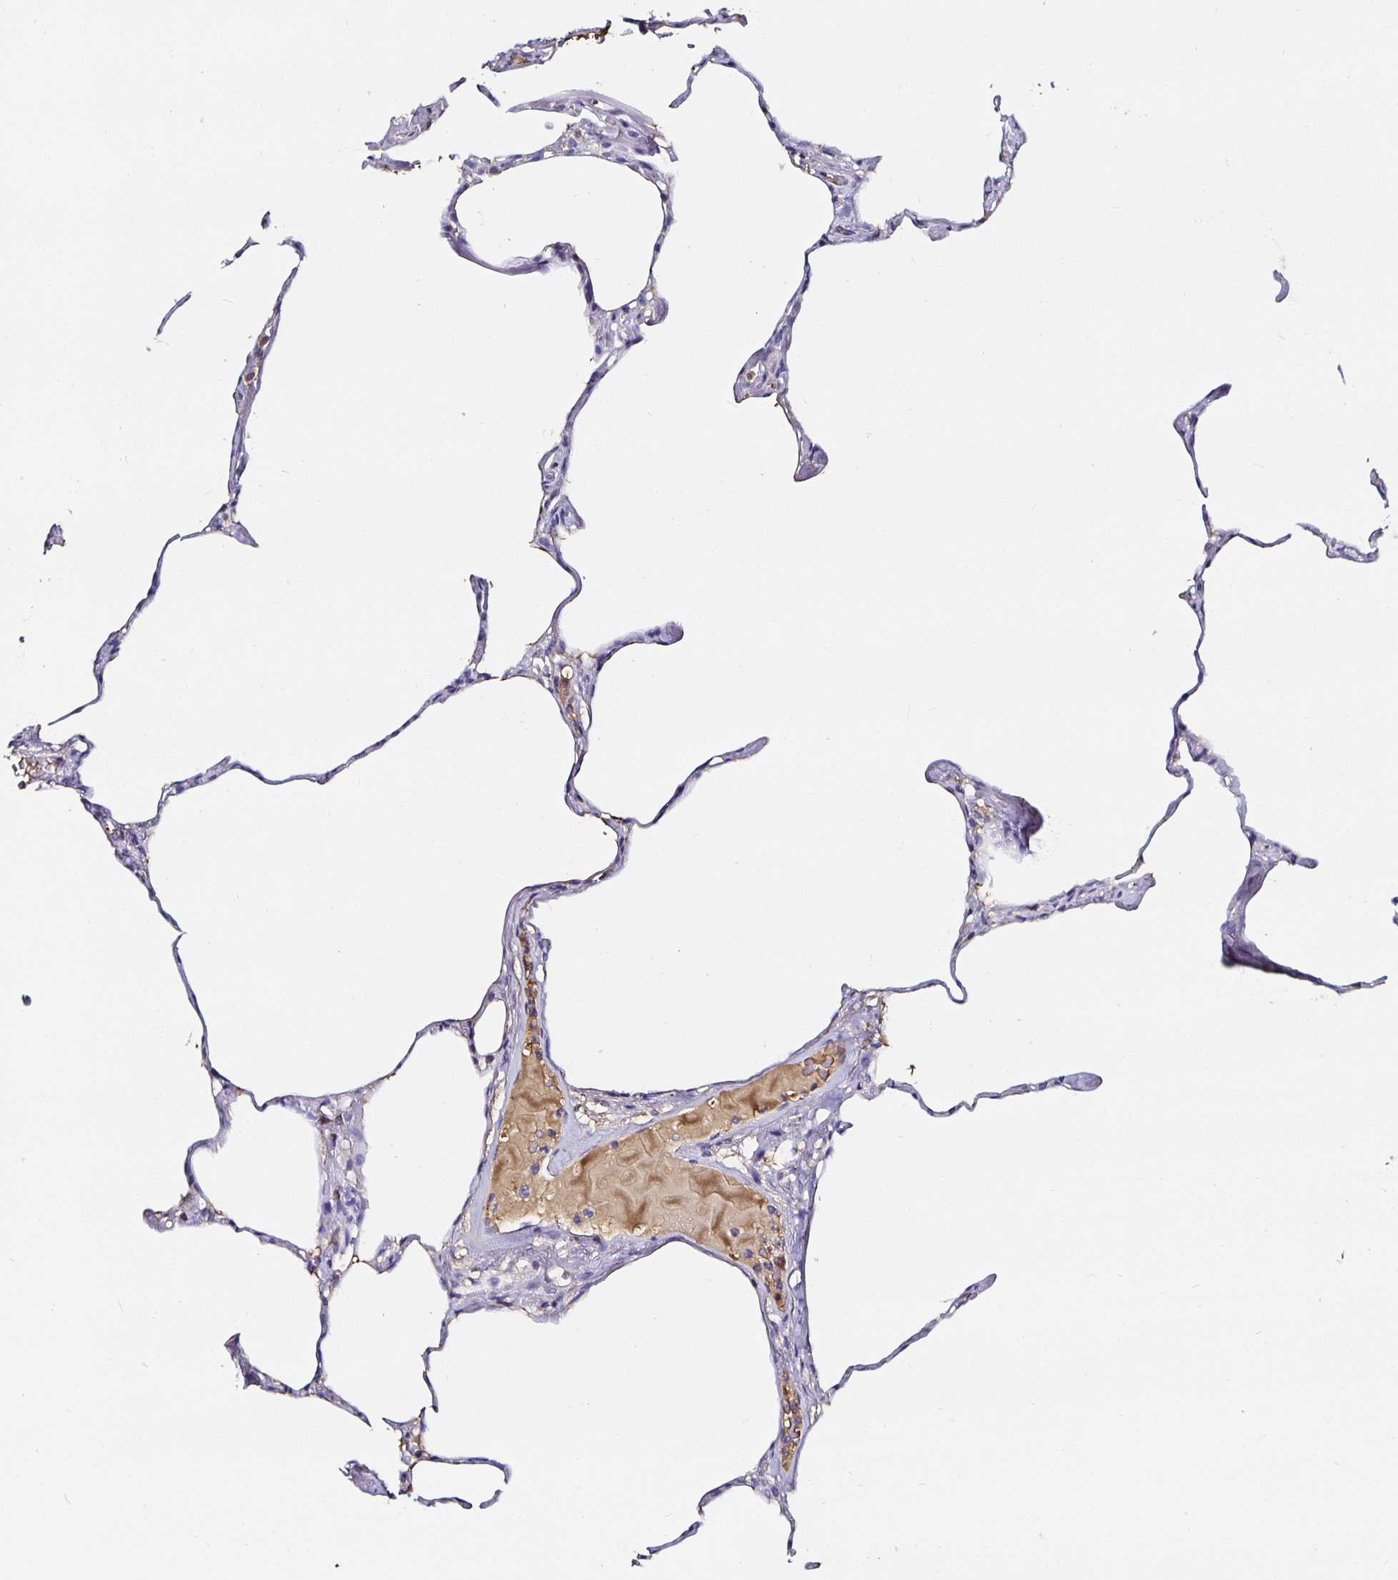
{"staining": {"intensity": "negative", "quantity": "none", "location": "none"}, "tissue": "lung", "cell_type": "Alveolar cells", "image_type": "normal", "snomed": [{"axis": "morphology", "description": "Normal tissue, NOS"}, {"axis": "topography", "description": "Lung"}], "caption": "Alveolar cells show no significant staining in normal lung.", "gene": "TTR", "patient": {"sex": "male", "age": 65}}